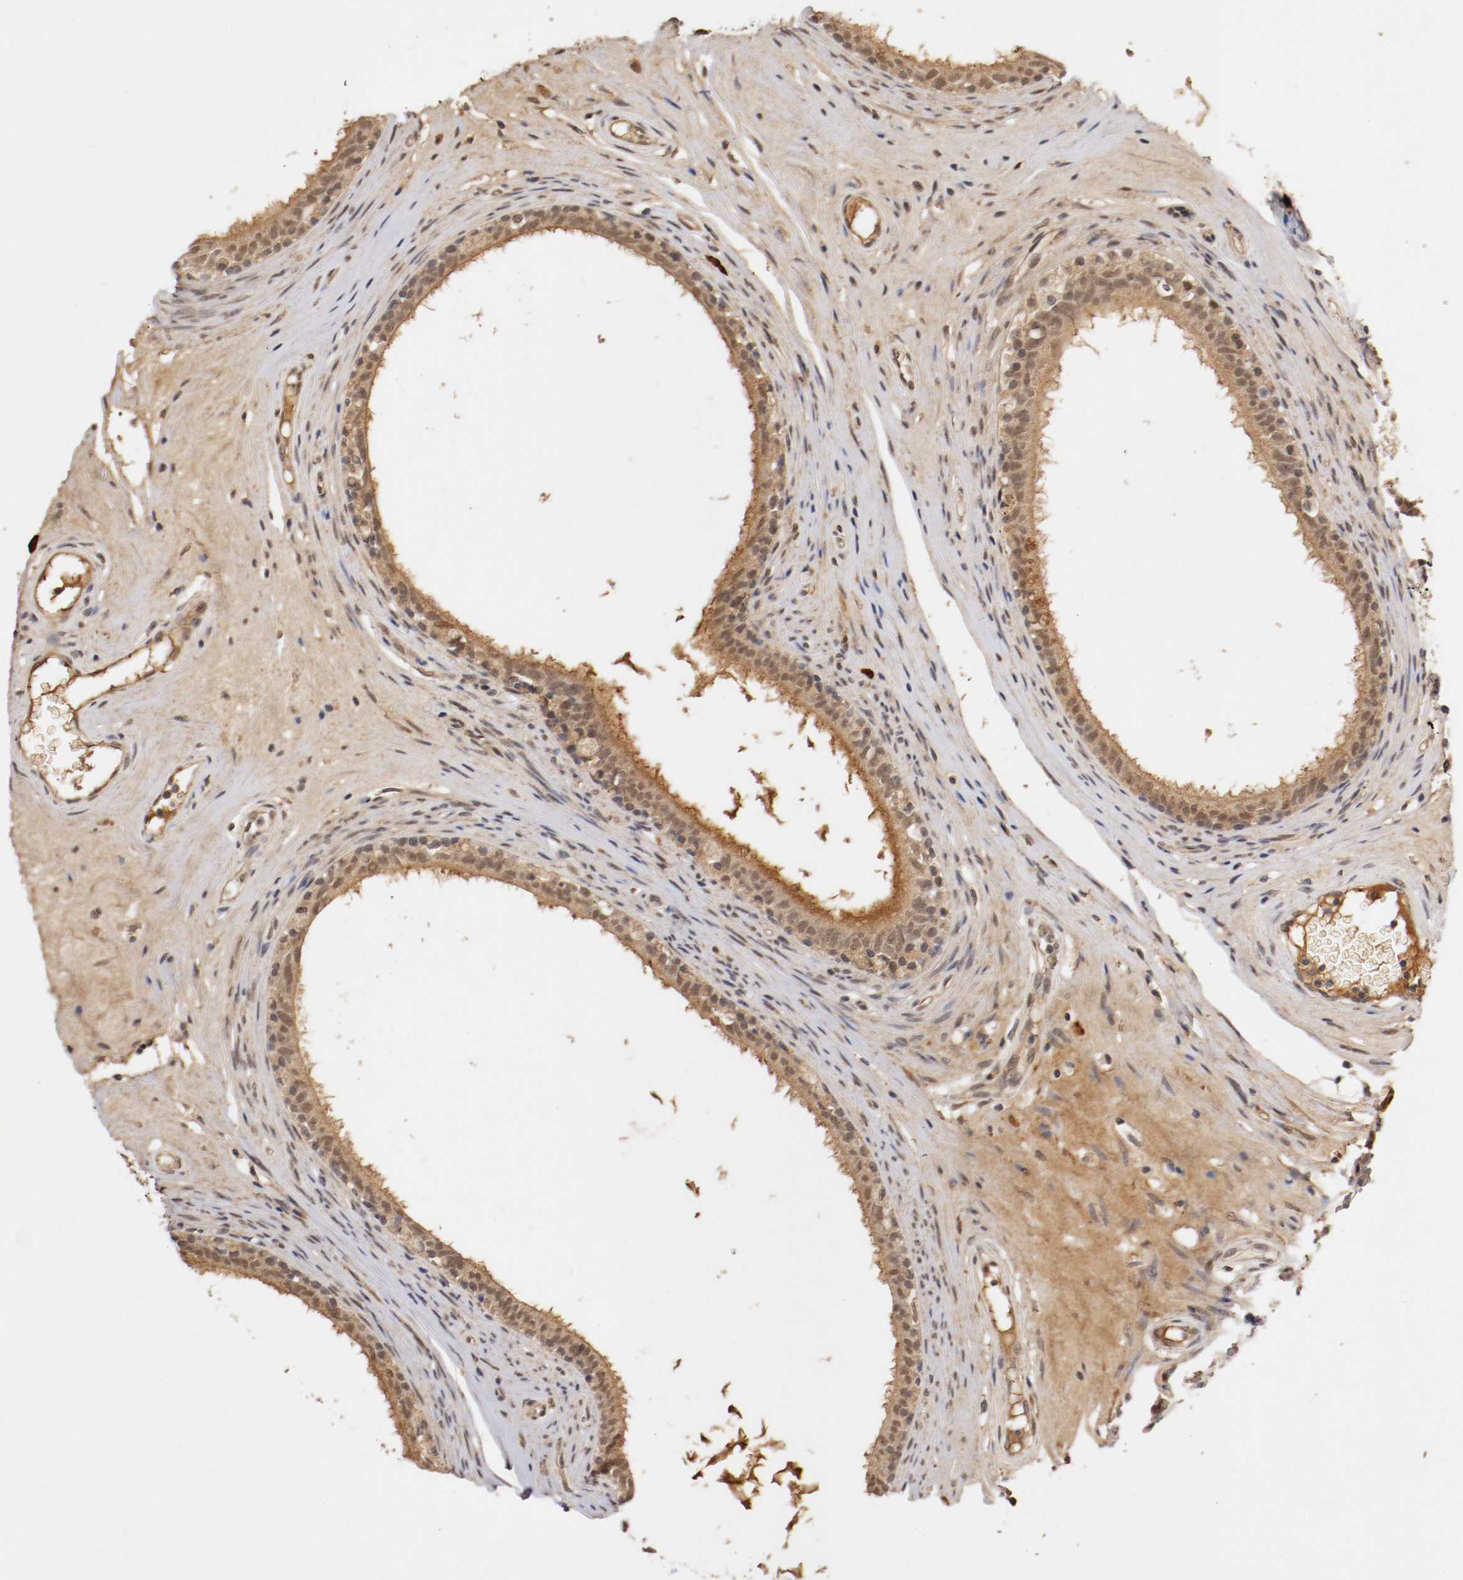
{"staining": {"intensity": "moderate", "quantity": ">75%", "location": "cytoplasmic/membranous,nuclear"}, "tissue": "epididymis", "cell_type": "Glandular cells", "image_type": "normal", "snomed": [{"axis": "morphology", "description": "Normal tissue, NOS"}, {"axis": "morphology", "description": "Inflammation, NOS"}, {"axis": "topography", "description": "Epididymis"}], "caption": "The image shows staining of unremarkable epididymis, revealing moderate cytoplasmic/membranous,nuclear protein staining (brown color) within glandular cells. The protein of interest is stained brown, and the nuclei are stained in blue (DAB (3,3'-diaminobenzidine) IHC with brightfield microscopy, high magnification).", "gene": "DNMT3B", "patient": {"sex": "male", "age": 84}}